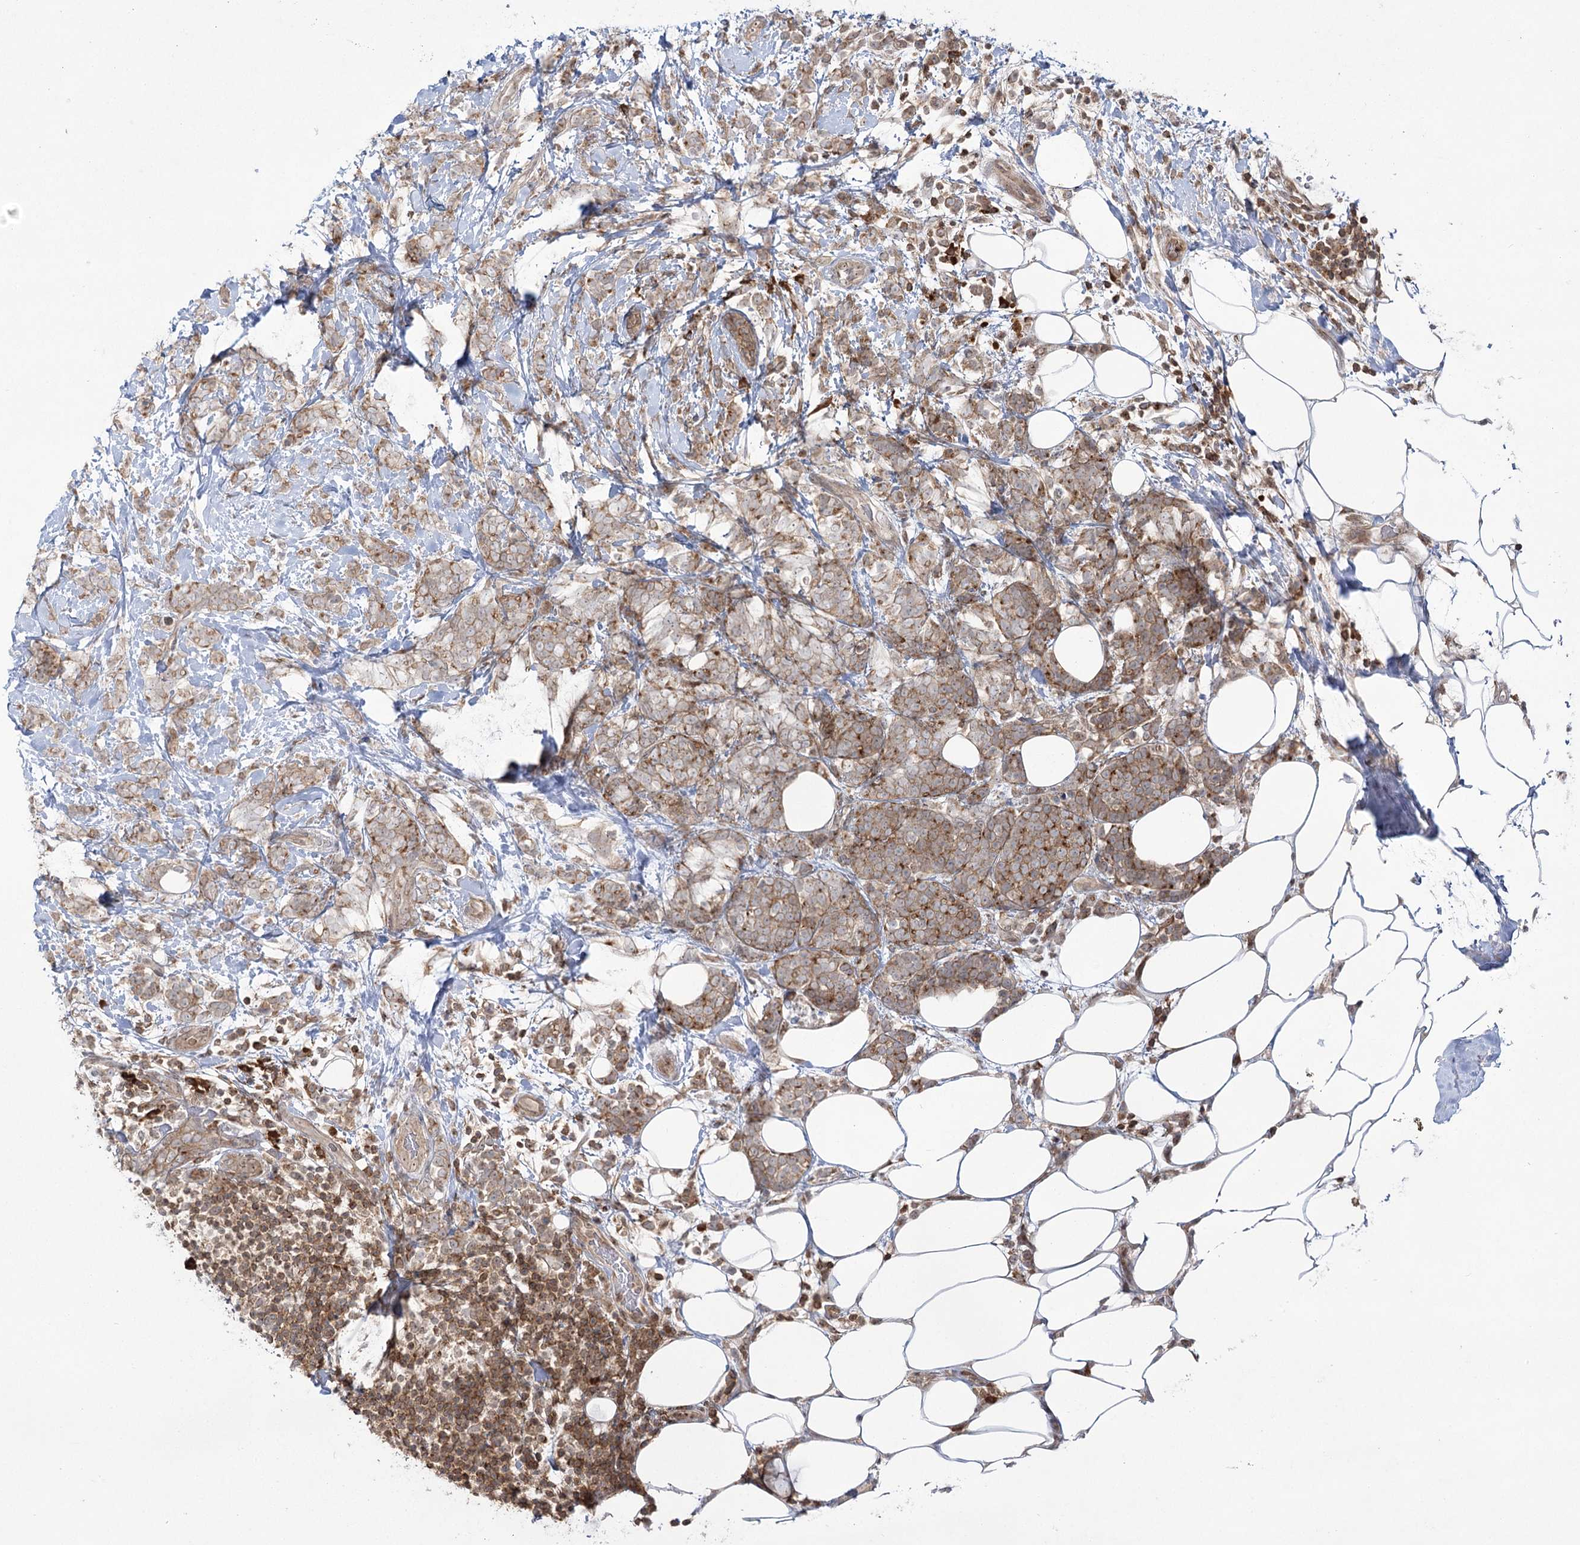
{"staining": {"intensity": "weak", "quantity": ">75%", "location": "cytoplasmic/membranous"}, "tissue": "breast cancer", "cell_type": "Tumor cells", "image_type": "cancer", "snomed": [{"axis": "morphology", "description": "Lobular carcinoma"}, {"axis": "topography", "description": "Breast"}], "caption": "Lobular carcinoma (breast) stained for a protein (brown) exhibits weak cytoplasmic/membranous positive expression in about >75% of tumor cells.", "gene": "SYTL1", "patient": {"sex": "female", "age": 58}}